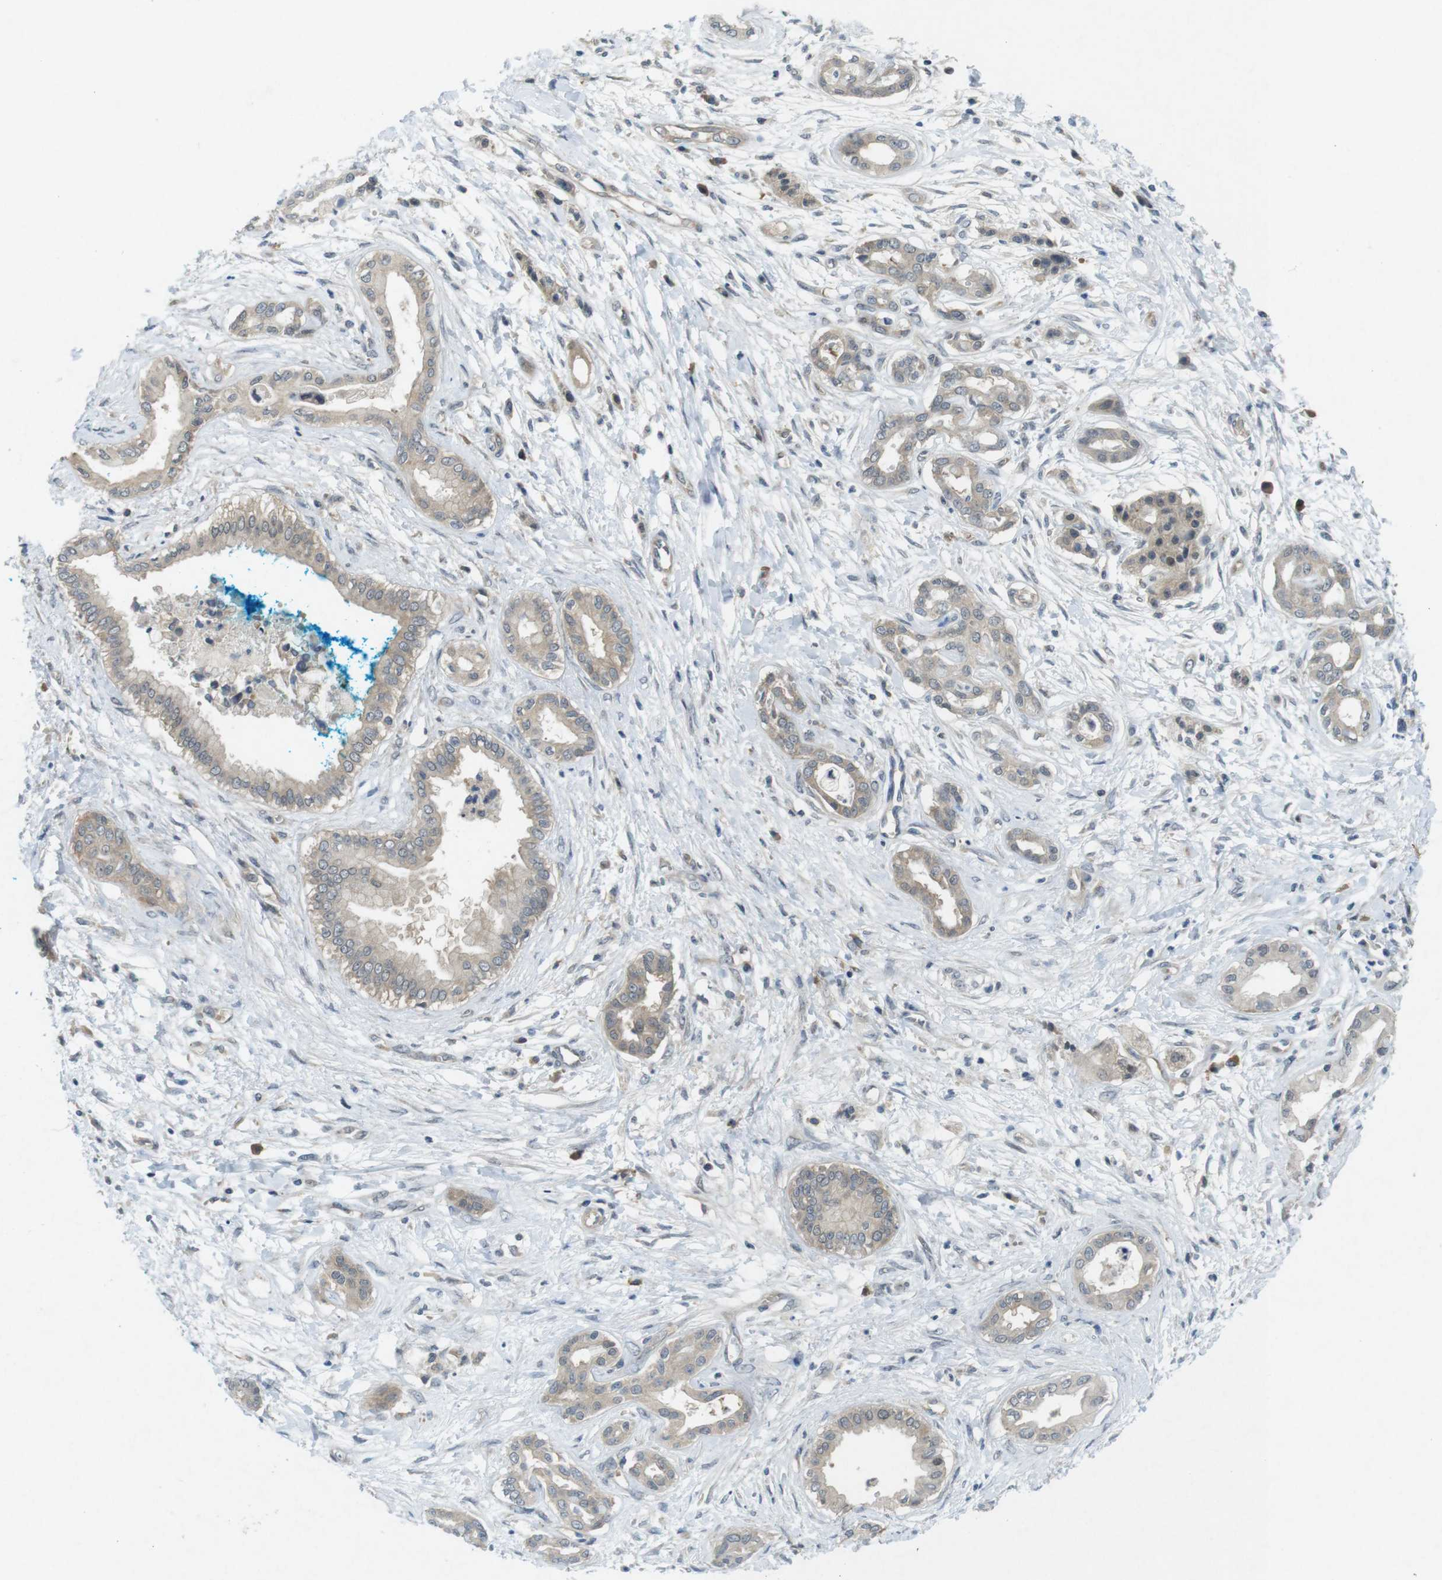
{"staining": {"intensity": "weak", "quantity": "<25%", "location": "cytoplasmic/membranous"}, "tissue": "pancreatic cancer", "cell_type": "Tumor cells", "image_type": "cancer", "snomed": [{"axis": "morphology", "description": "Adenocarcinoma, NOS"}, {"axis": "topography", "description": "Pancreas"}], "caption": "The photomicrograph reveals no staining of tumor cells in adenocarcinoma (pancreatic).", "gene": "SUGT1", "patient": {"sex": "male", "age": 56}}